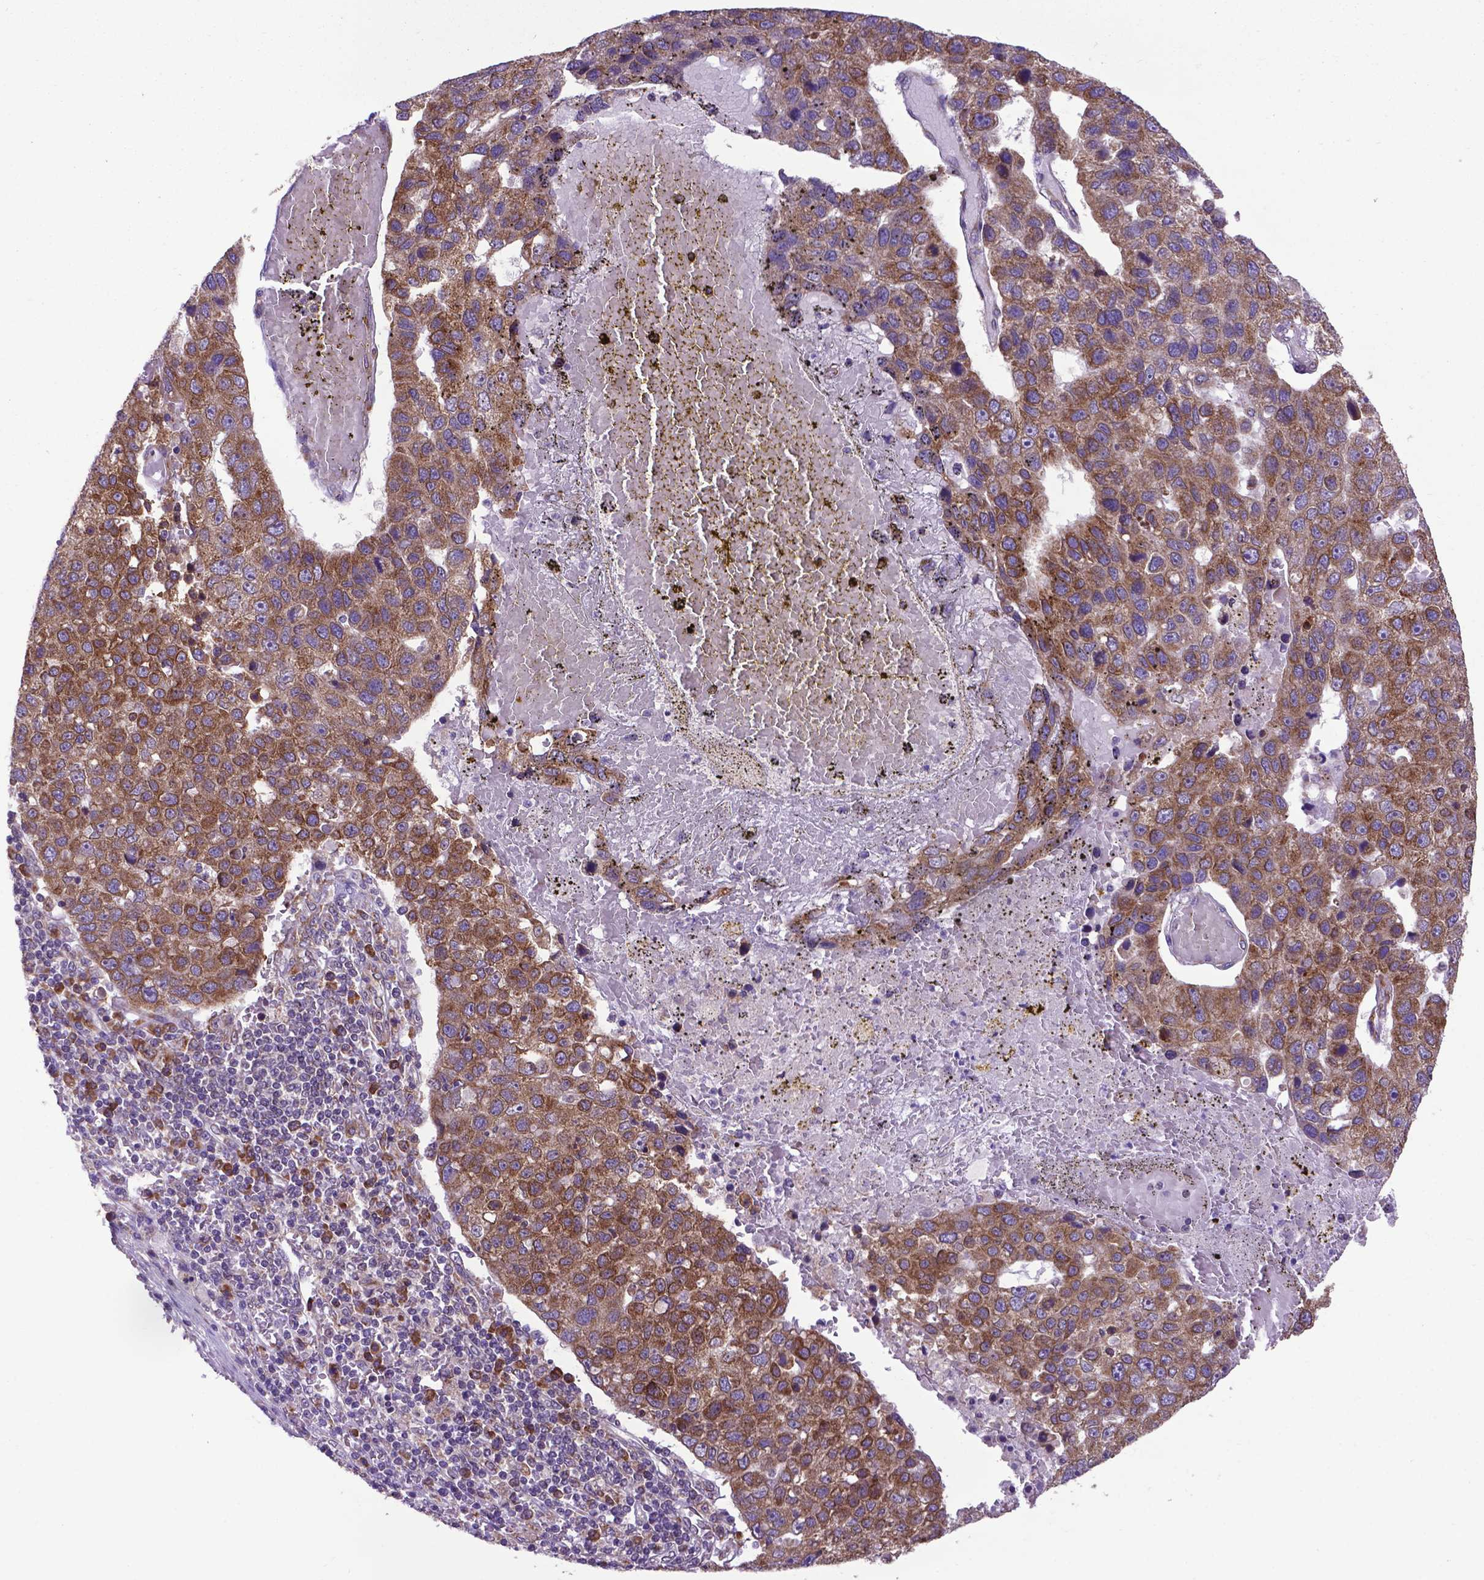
{"staining": {"intensity": "moderate", "quantity": ">75%", "location": "cytoplasmic/membranous"}, "tissue": "pancreatic cancer", "cell_type": "Tumor cells", "image_type": "cancer", "snomed": [{"axis": "morphology", "description": "Adenocarcinoma, NOS"}, {"axis": "topography", "description": "Pancreas"}], "caption": "Tumor cells show medium levels of moderate cytoplasmic/membranous expression in approximately >75% of cells in pancreatic adenocarcinoma.", "gene": "WDR83OS", "patient": {"sex": "female", "age": 61}}